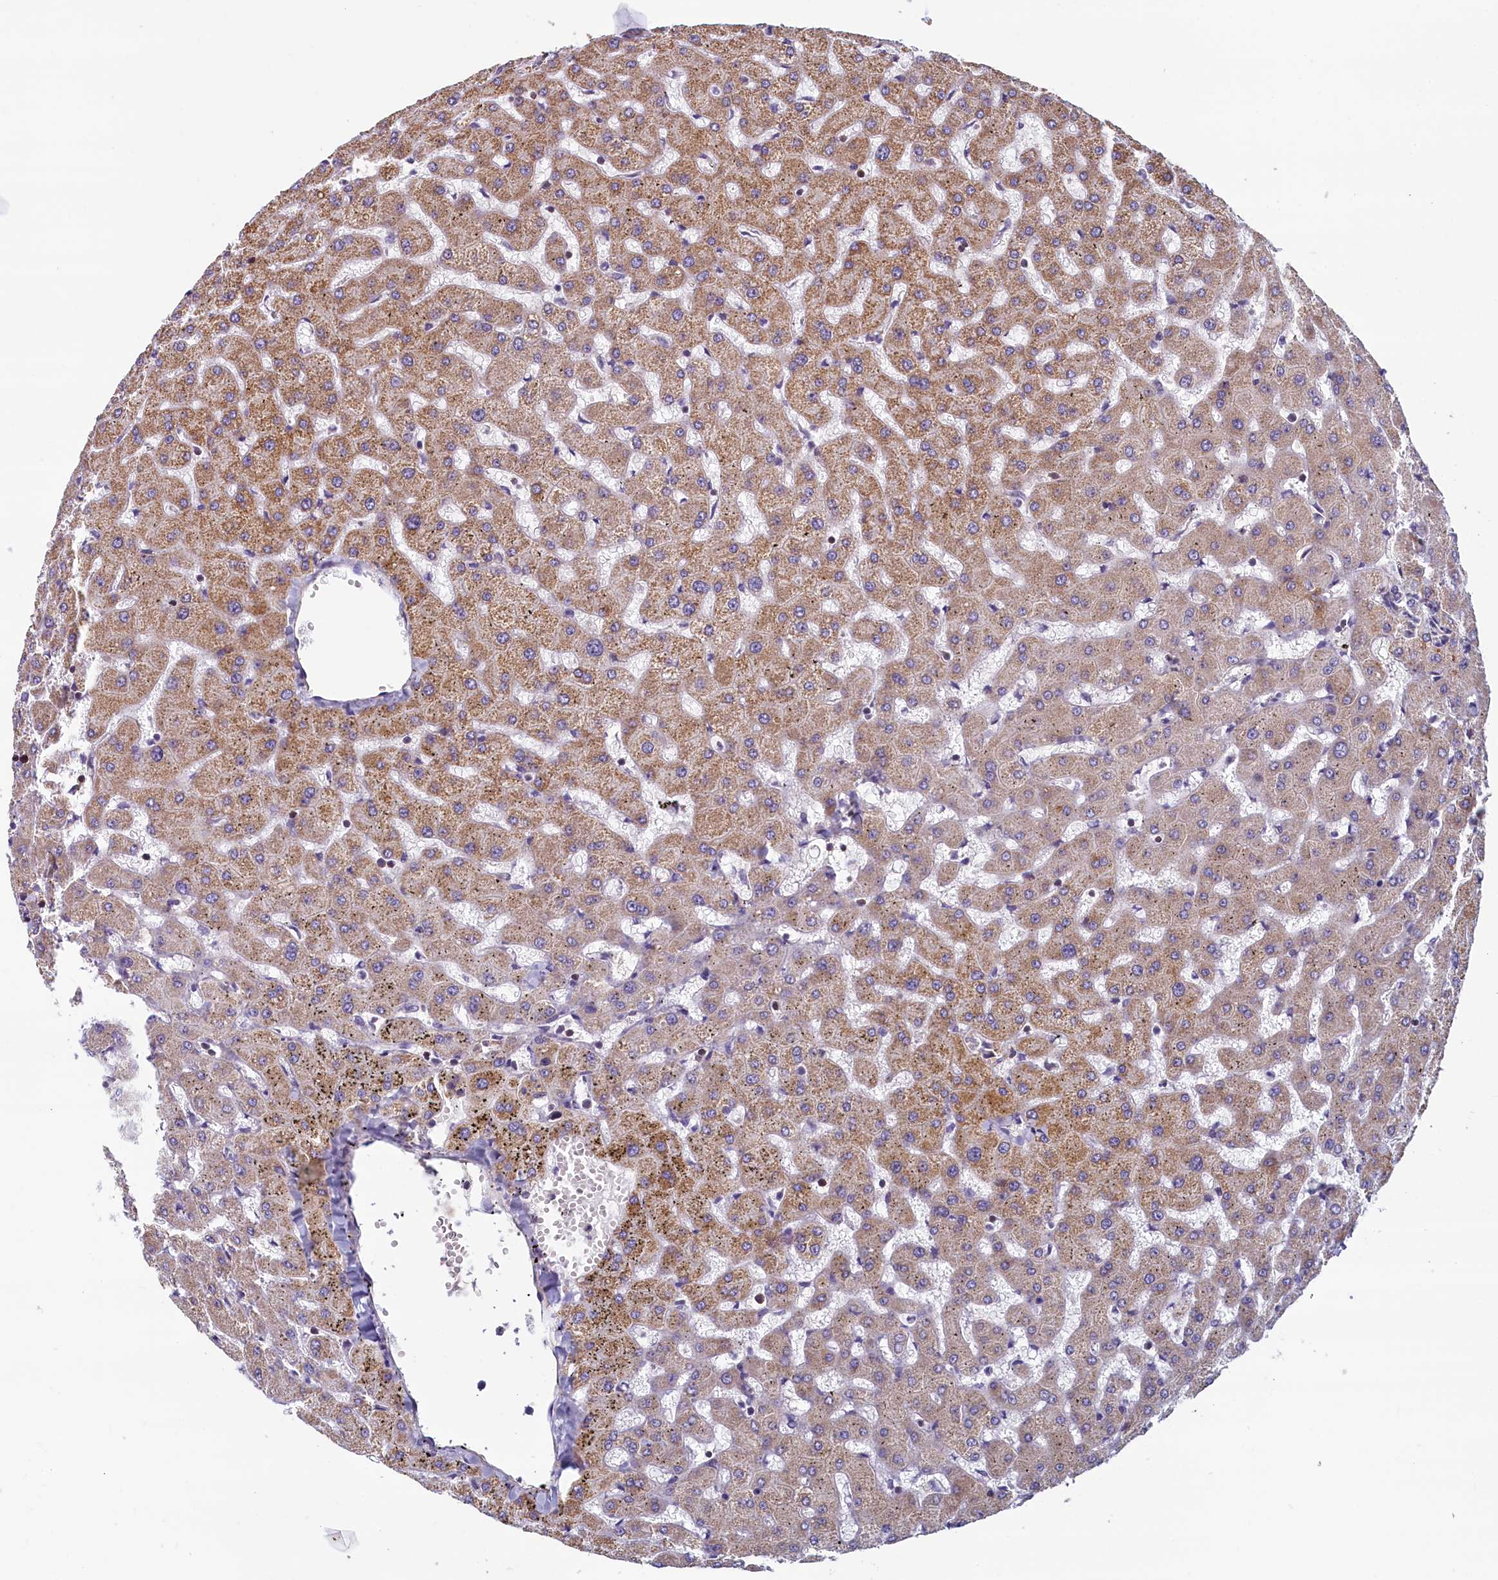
{"staining": {"intensity": "weak", "quantity": "<25%", "location": "cytoplasmic/membranous"}, "tissue": "liver", "cell_type": "Cholangiocytes", "image_type": "normal", "snomed": [{"axis": "morphology", "description": "Normal tissue, NOS"}, {"axis": "topography", "description": "Liver"}], "caption": "Cholangiocytes are negative for protein expression in unremarkable human liver.", "gene": "TRAF3IP3", "patient": {"sex": "female", "age": 63}}